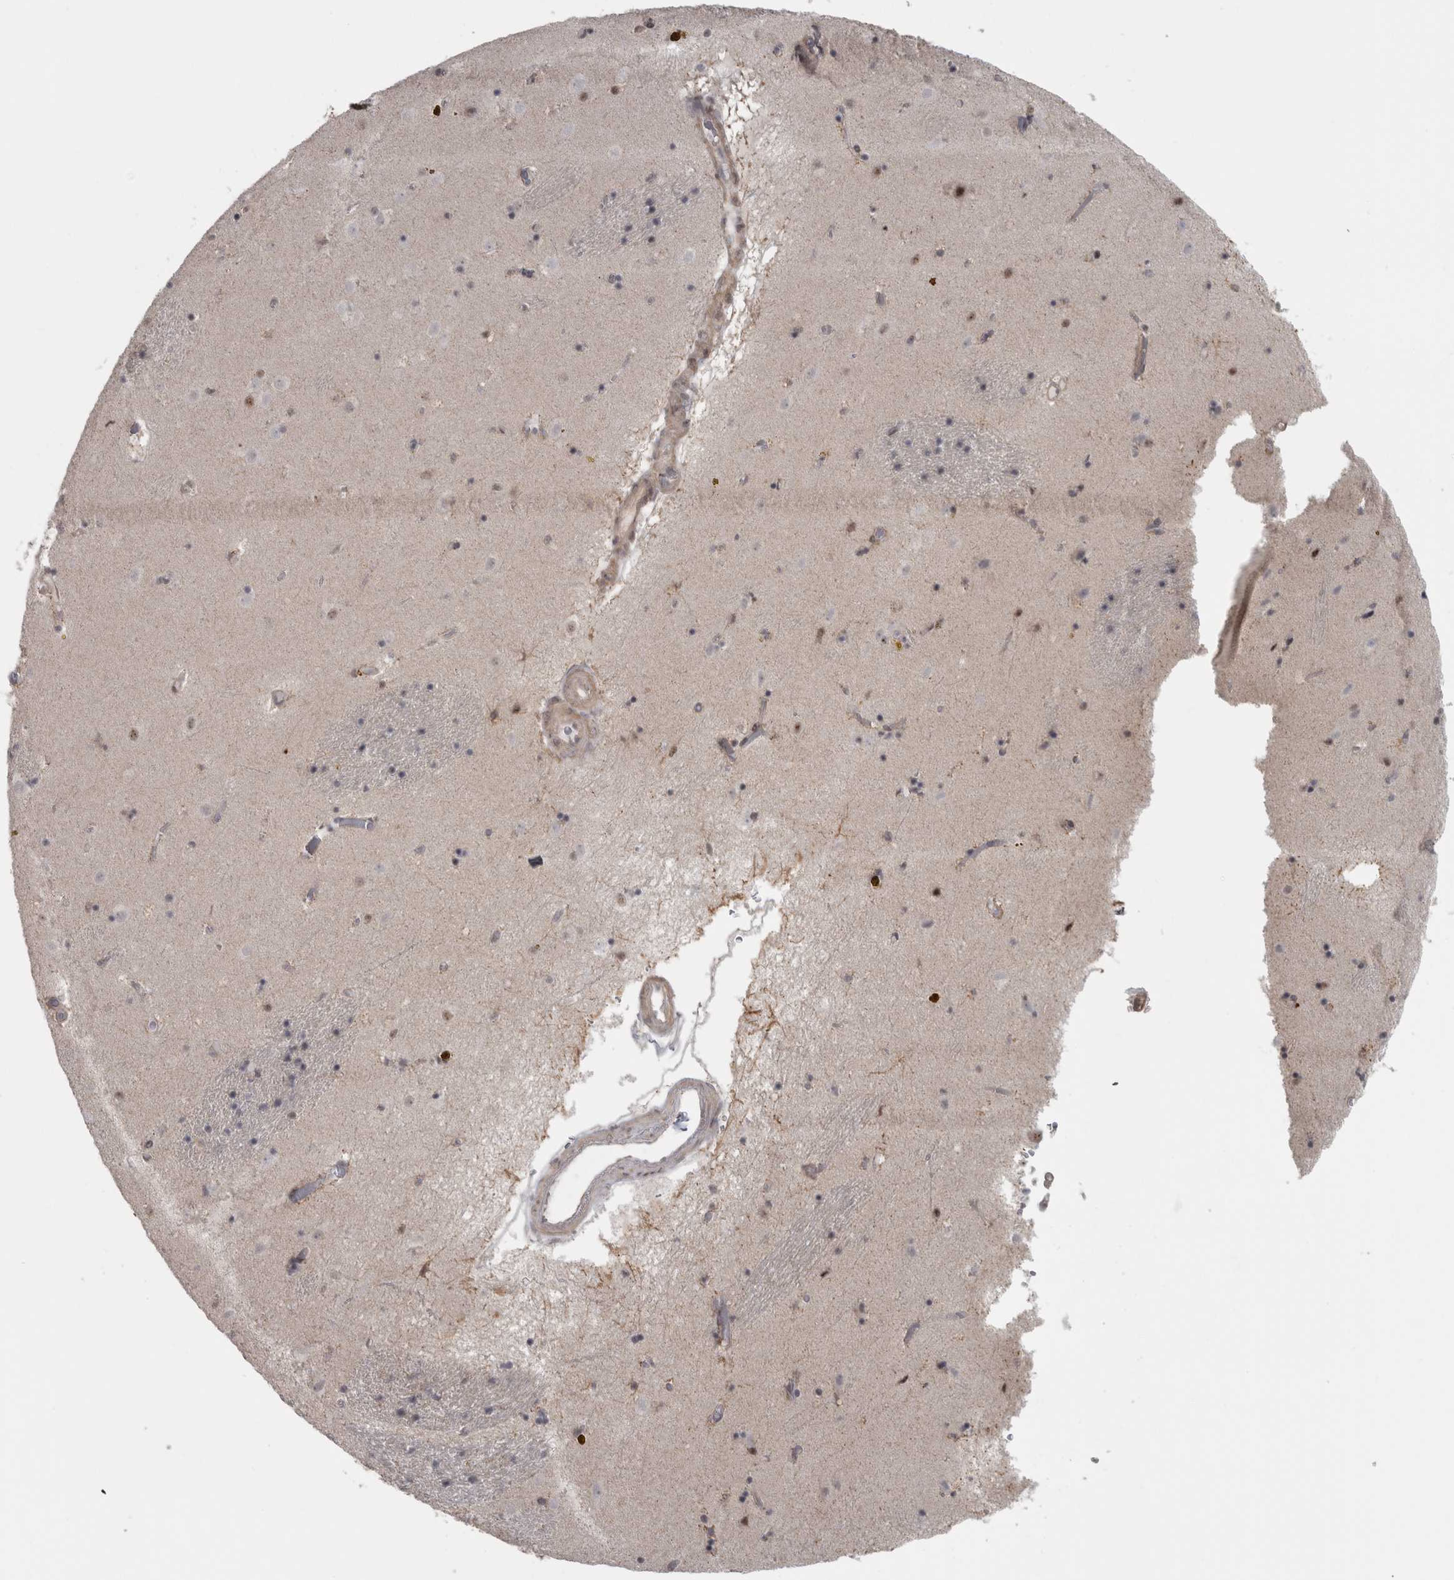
{"staining": {"intensity": "weak", "quantity": "<25%", "location": "nuclear"}, "tissue": "caudate", "cell_type": "Glial cells", "image_type": "normal", "snomed": [{"axis": "morphology", "description": "Normal tissue, NOS"}, {"axis": "topography", "description": "Lateral ventricle wall"}], "caption": "IHC histopathology image of unremarkable caudate: human caudate stained with DAB reveals no significant protein staining in glial cells. (DAB immunohistochemistry (IHC), high magnification).", "gene": "PPP1R12B", "patient": {"sex": "male", "age": 70}}